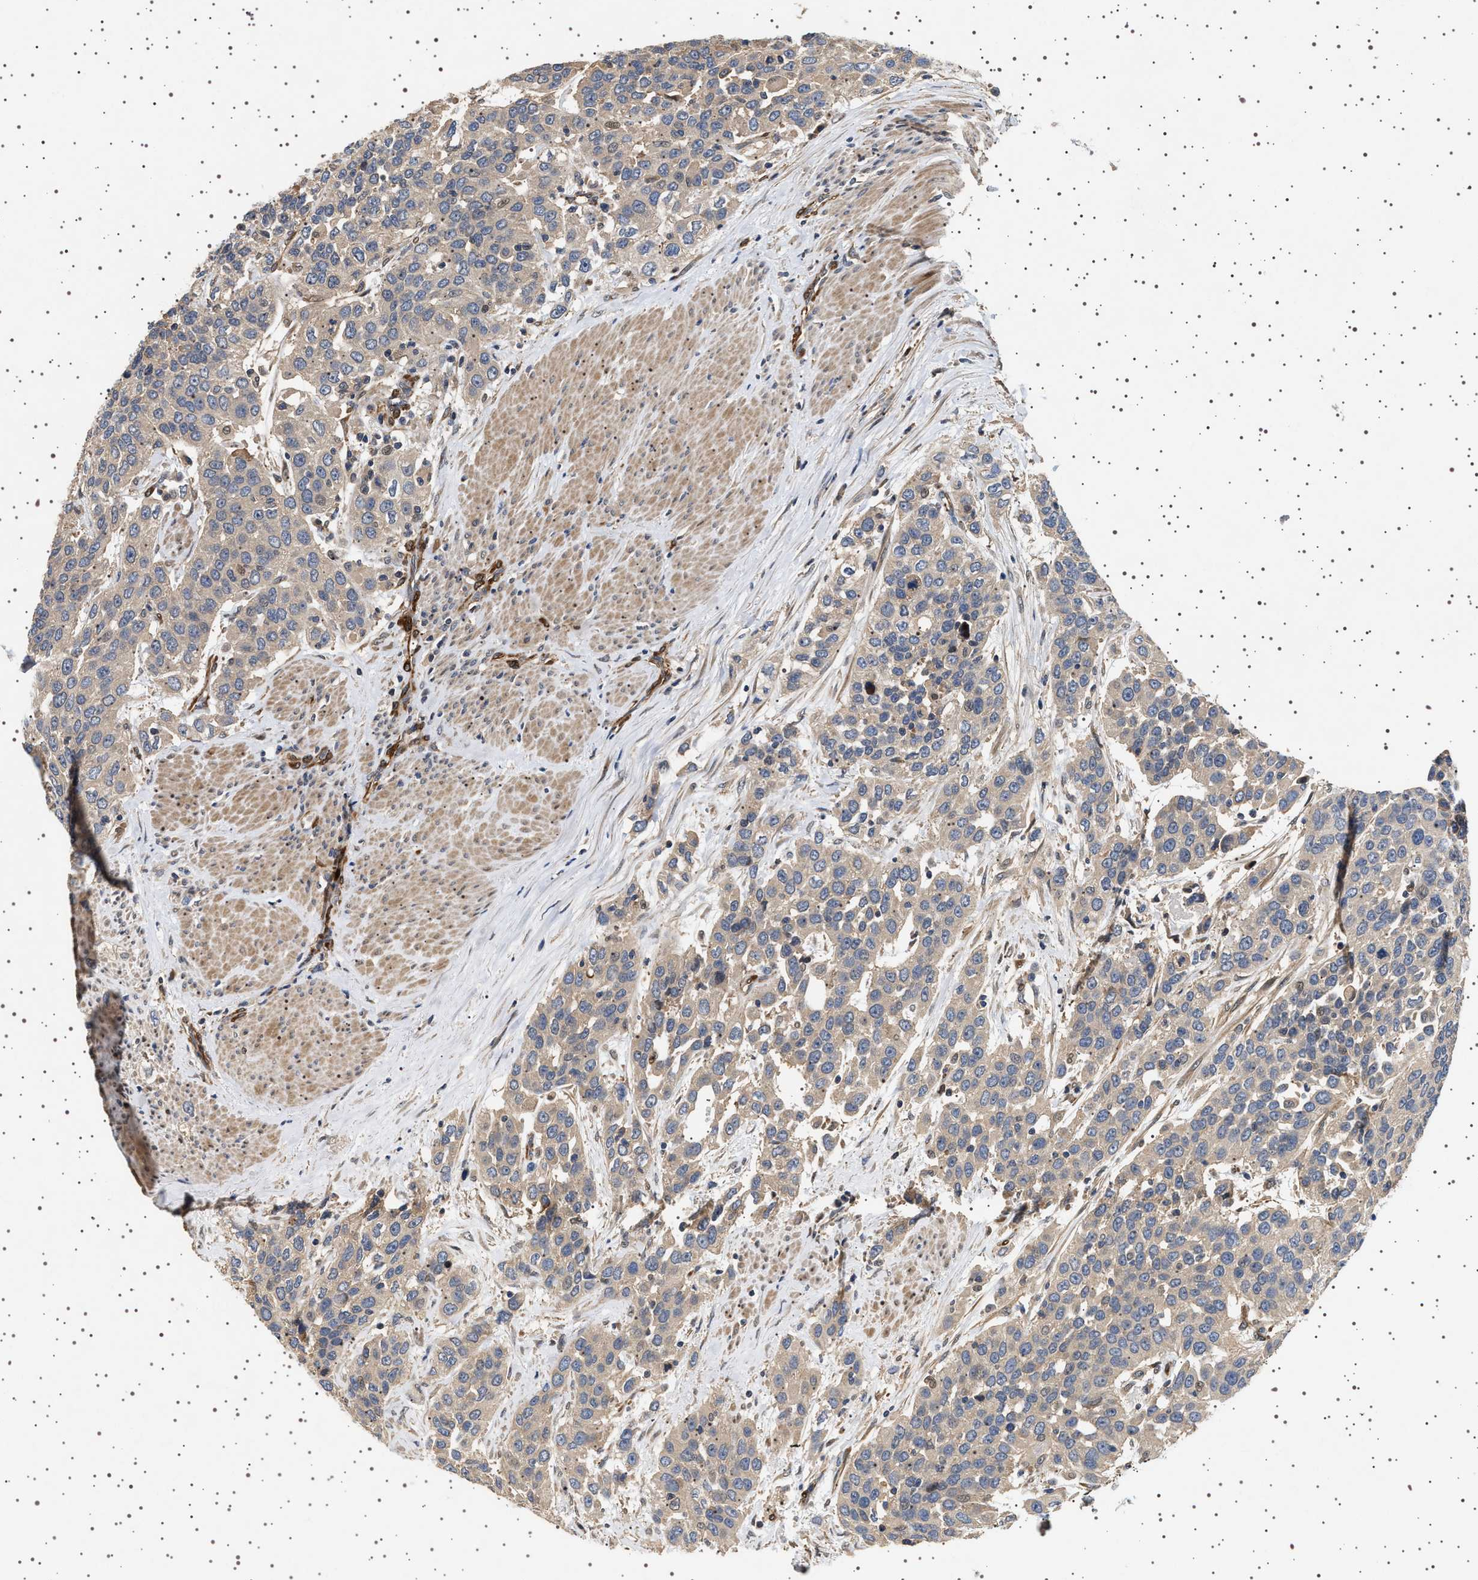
{"staining": {"intensity": "weak", "quantity": "<25%", "location": "cytoplasmic/membranous"}, "tissue": "urothelial cancer", "cell_type": "Tumor cells", "image_type": "cancer", "snomed": [{"axis": "morphology", "description": "Urothelial carcinoma, High grade"}, {"axis": "topography", "description": "Urinary bladder"}], "caption": "Tumor cells are negative for protein expression in human urothelial carcinoma (high-grade). The staining is performed using DAB brown chromogen with nuclei counter-stained in using hematoxylin.", "gene": "GUCY1B1", "patient": {"sex": "female", "age": 80}}